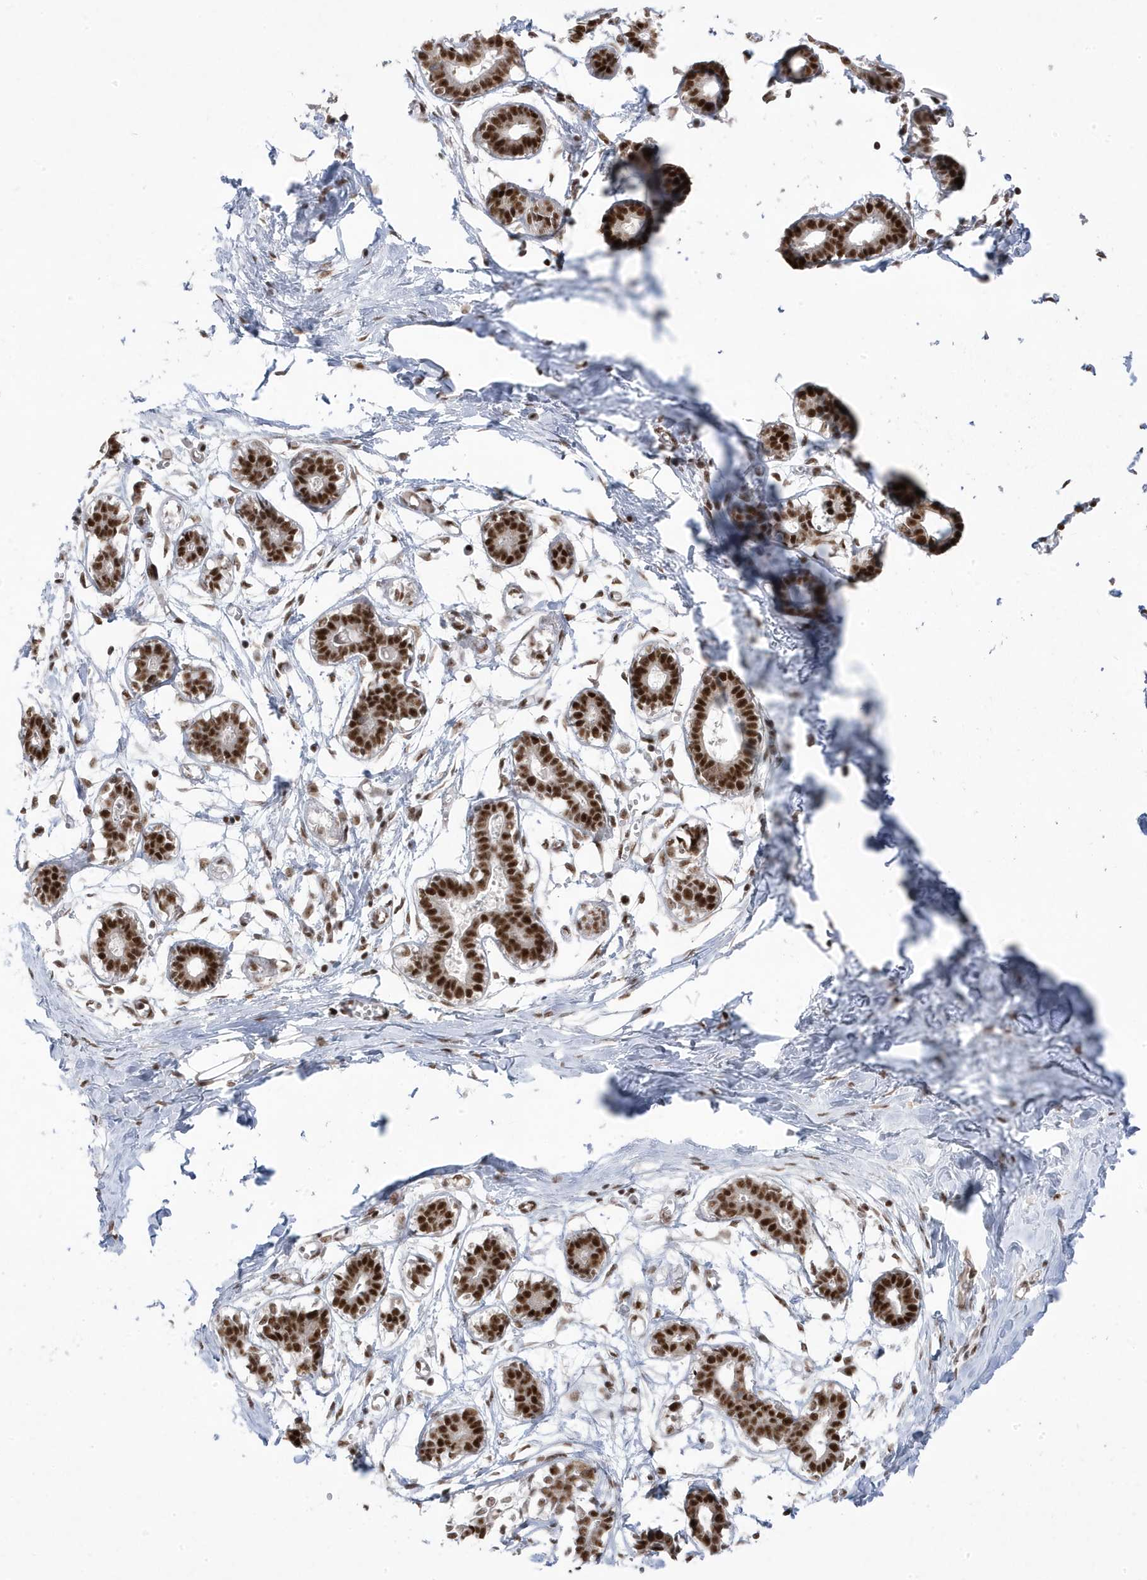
{"staining": {"intensity": "moderate", "quantity": ">75%", "location": "nuclear"}, "tissue": "breast", "cell_type": "Adipocytes", "image_type": "normal", "snomed": [{"axis": "morphology", "description": "Normal tissue, NOS"}, {"axis": "topography", "description": "Breast"}], "caption": "A histopathology image of human breast stained for a protein exhibits moderate nuclear brown staining in adipocytes.", "gene": "MTREX", "patient": {"sex": "female", "age": 27}}